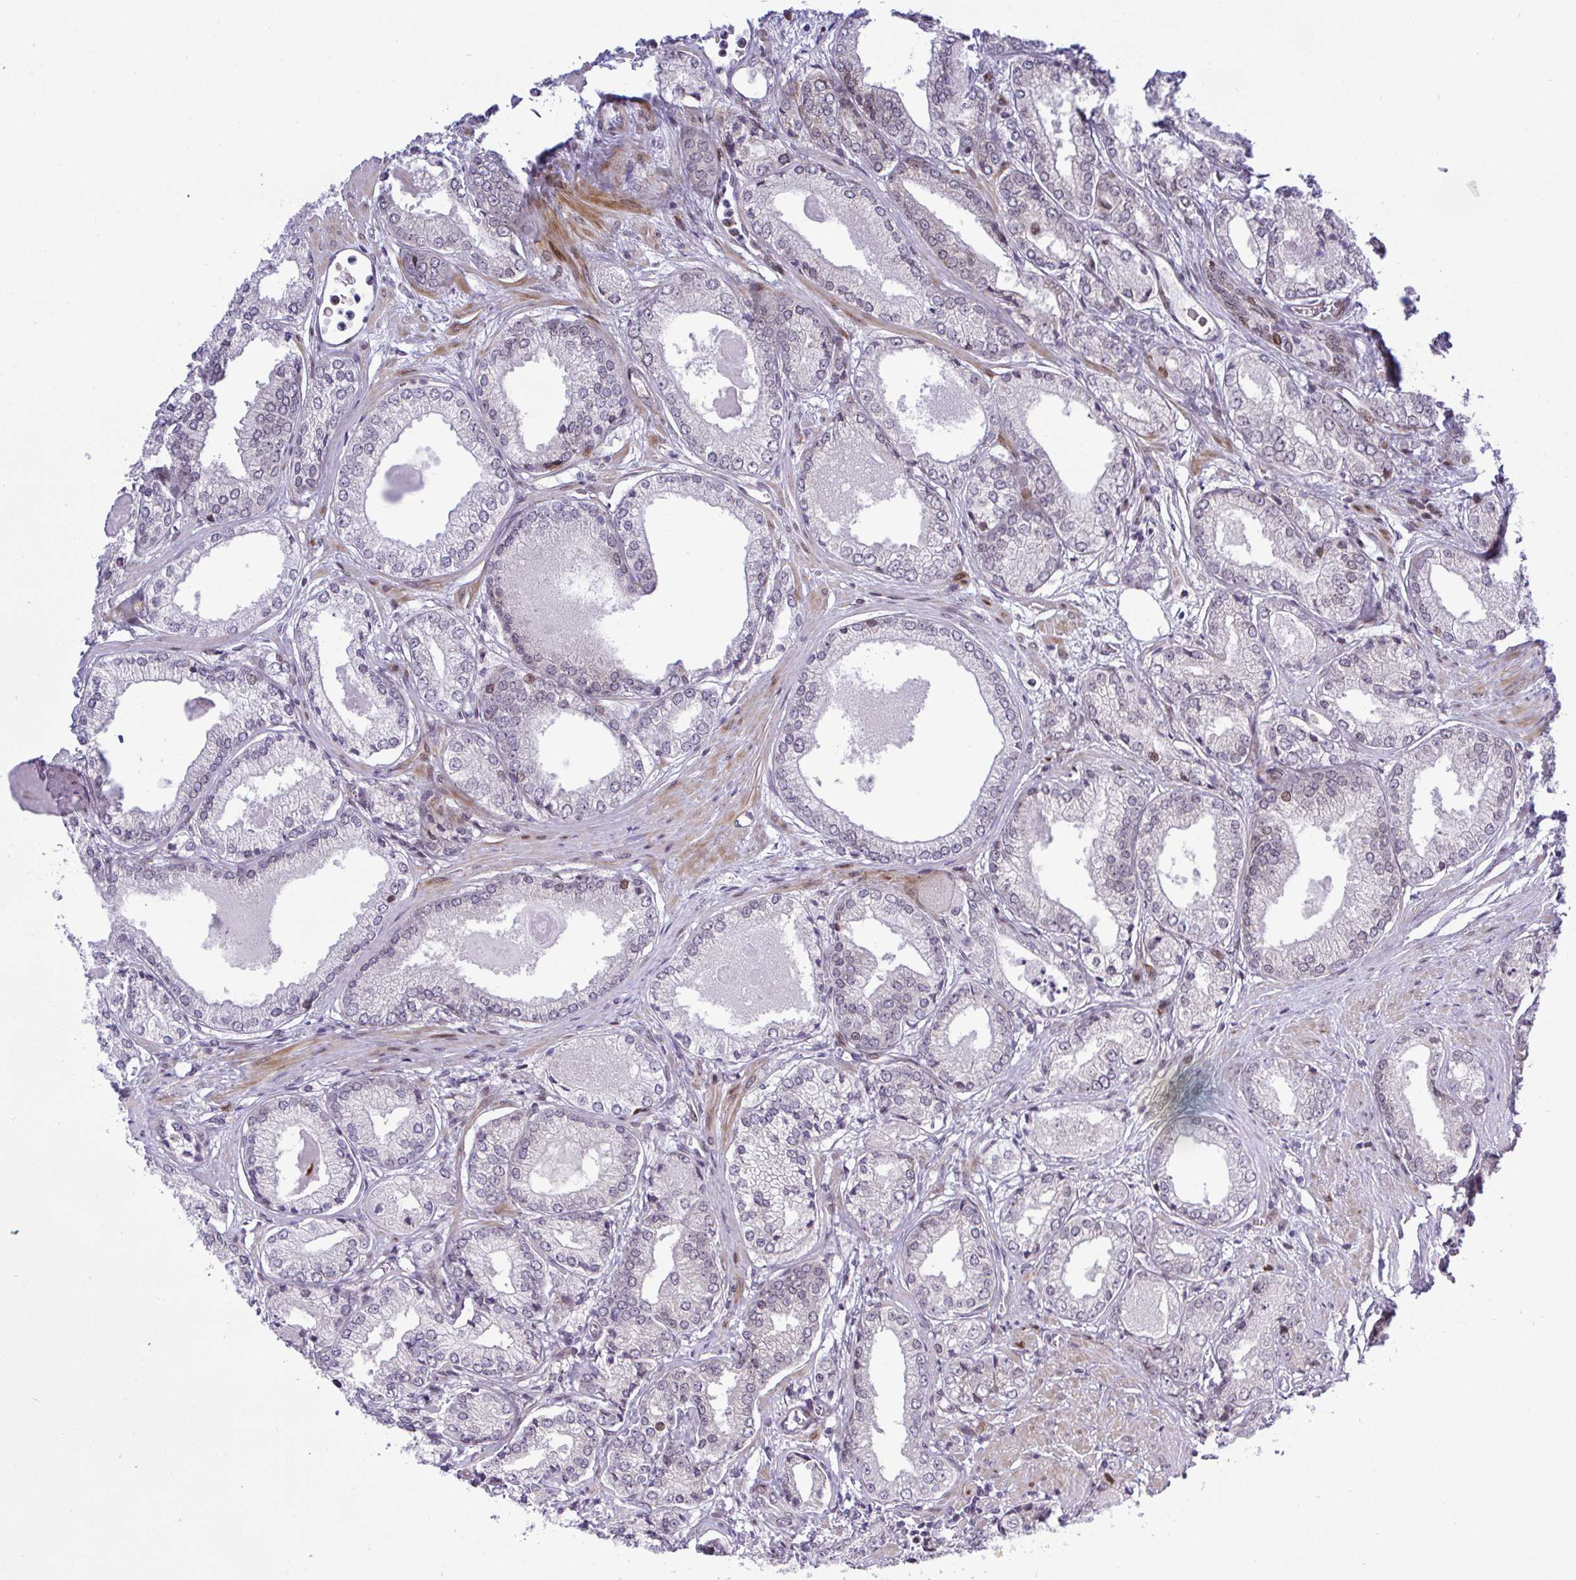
{"staining": {"intensity": "weak", "quantity": "<25%", "location": "nuclear"}, "tissue": "prostate cancer", "cell_type": "Tumor cells", "image_type": "cancer", "snomed": [{"axis": "morphology", "description": "Adenocarcinoma, NOS"}, {"axis": "morphology", "description": "Adenocarcinoma, Low grade"}, {"axis": "topography", "description": "Prostate"}], "caption": "Immunohistochemistry of human prostate adenocarcinoma reveals no positivity in tumor cells.", "gene": "CASTOR2", "patient": {"sex": "male", "age": 68}}